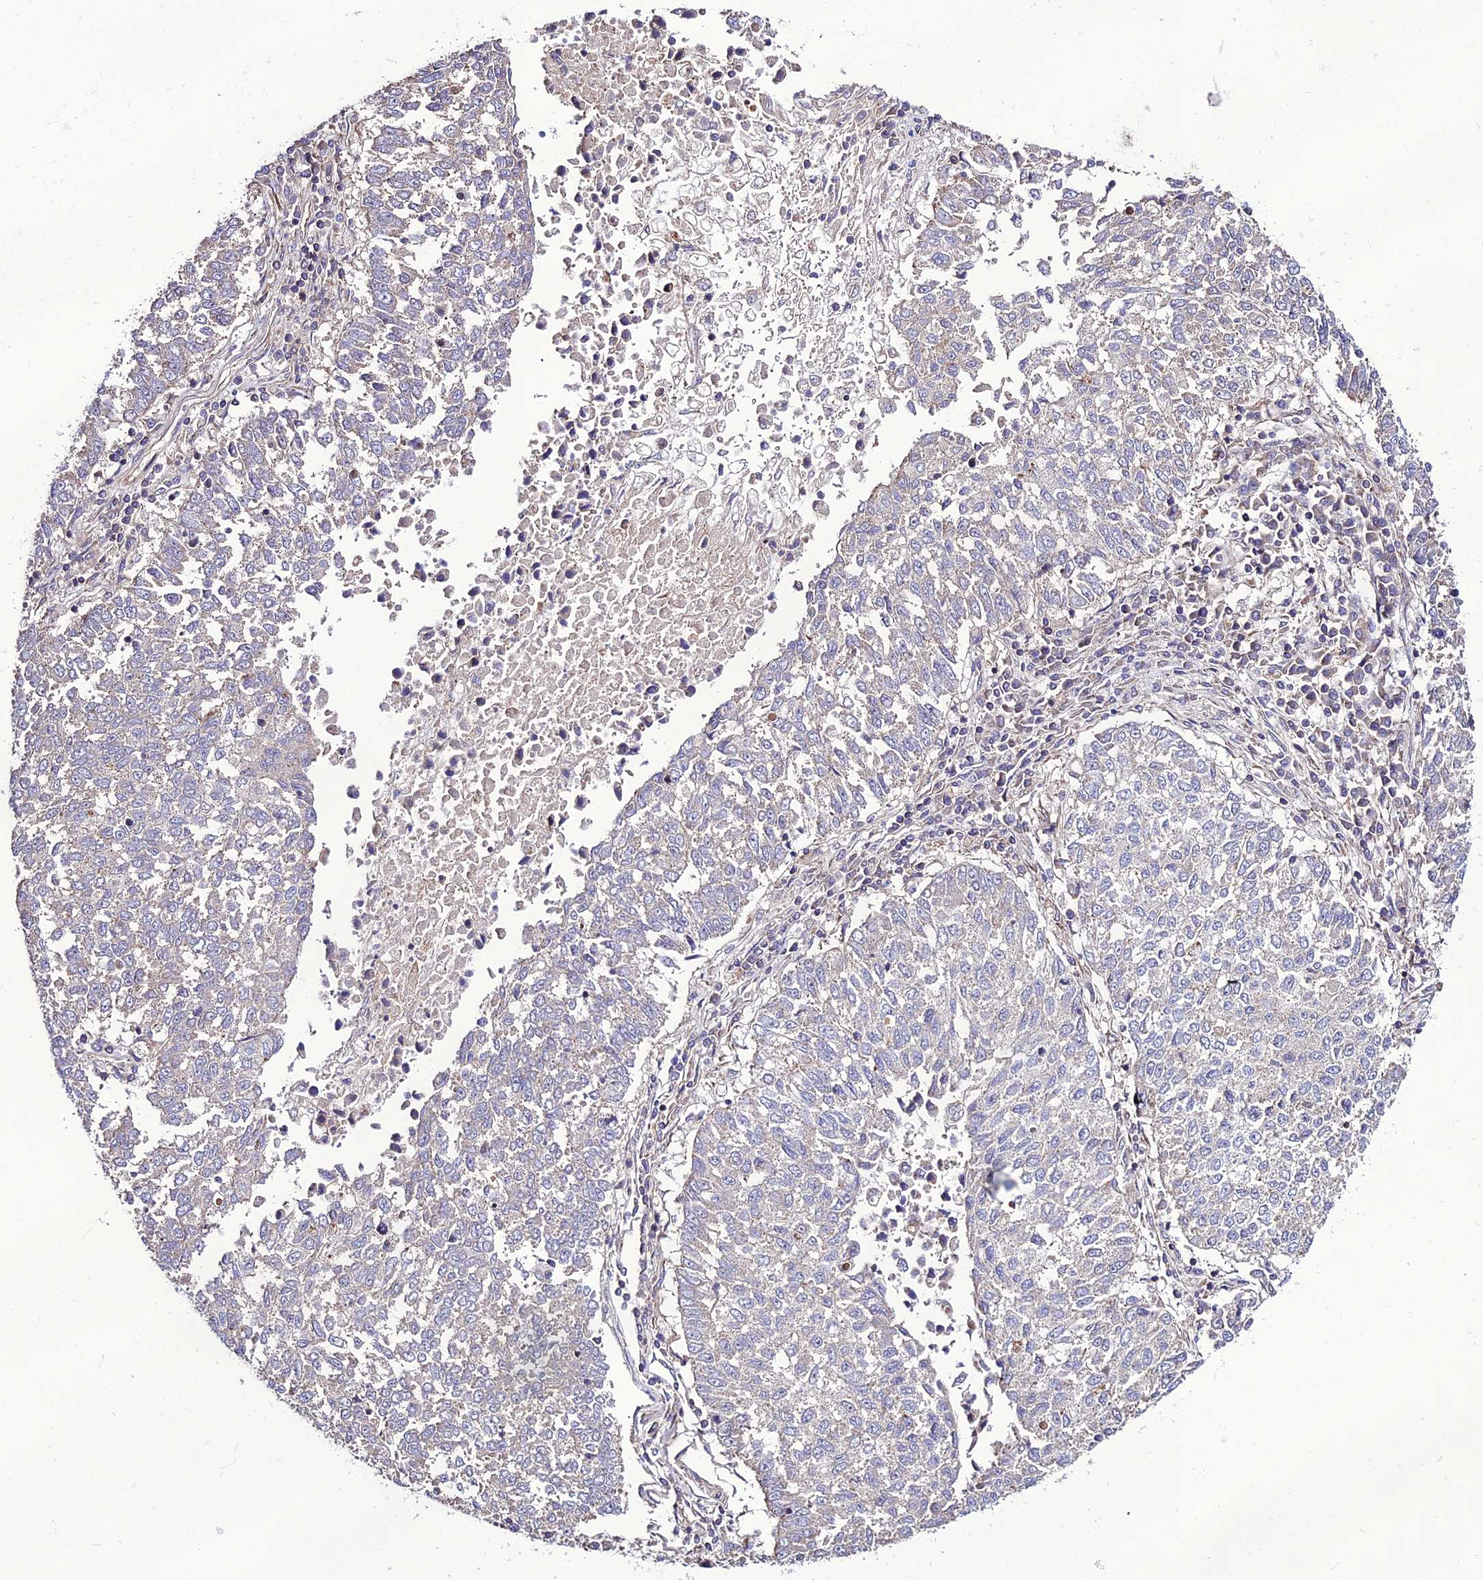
{"staining": {"intensity": "negative", "quantity": "none", "location": "none"}, "tissue": "lung cancer", "cell_type": "Tumor cells", "image_type": "cancer", "snomed": [{"axis": "morphology", "description": "Squamous cell carcinoma, NOS"}, {"axis": "topography", "description": "Lung"}], "caption": "Immunohistochemical staining of human lung squamous cell carcinoma demonstrates no significant staining in tumor cells. (Brightfield microscopy of DAB IHC at high magnification).", "gene": "PPIL3", "patient": {"sex": "male", "age": 73}}